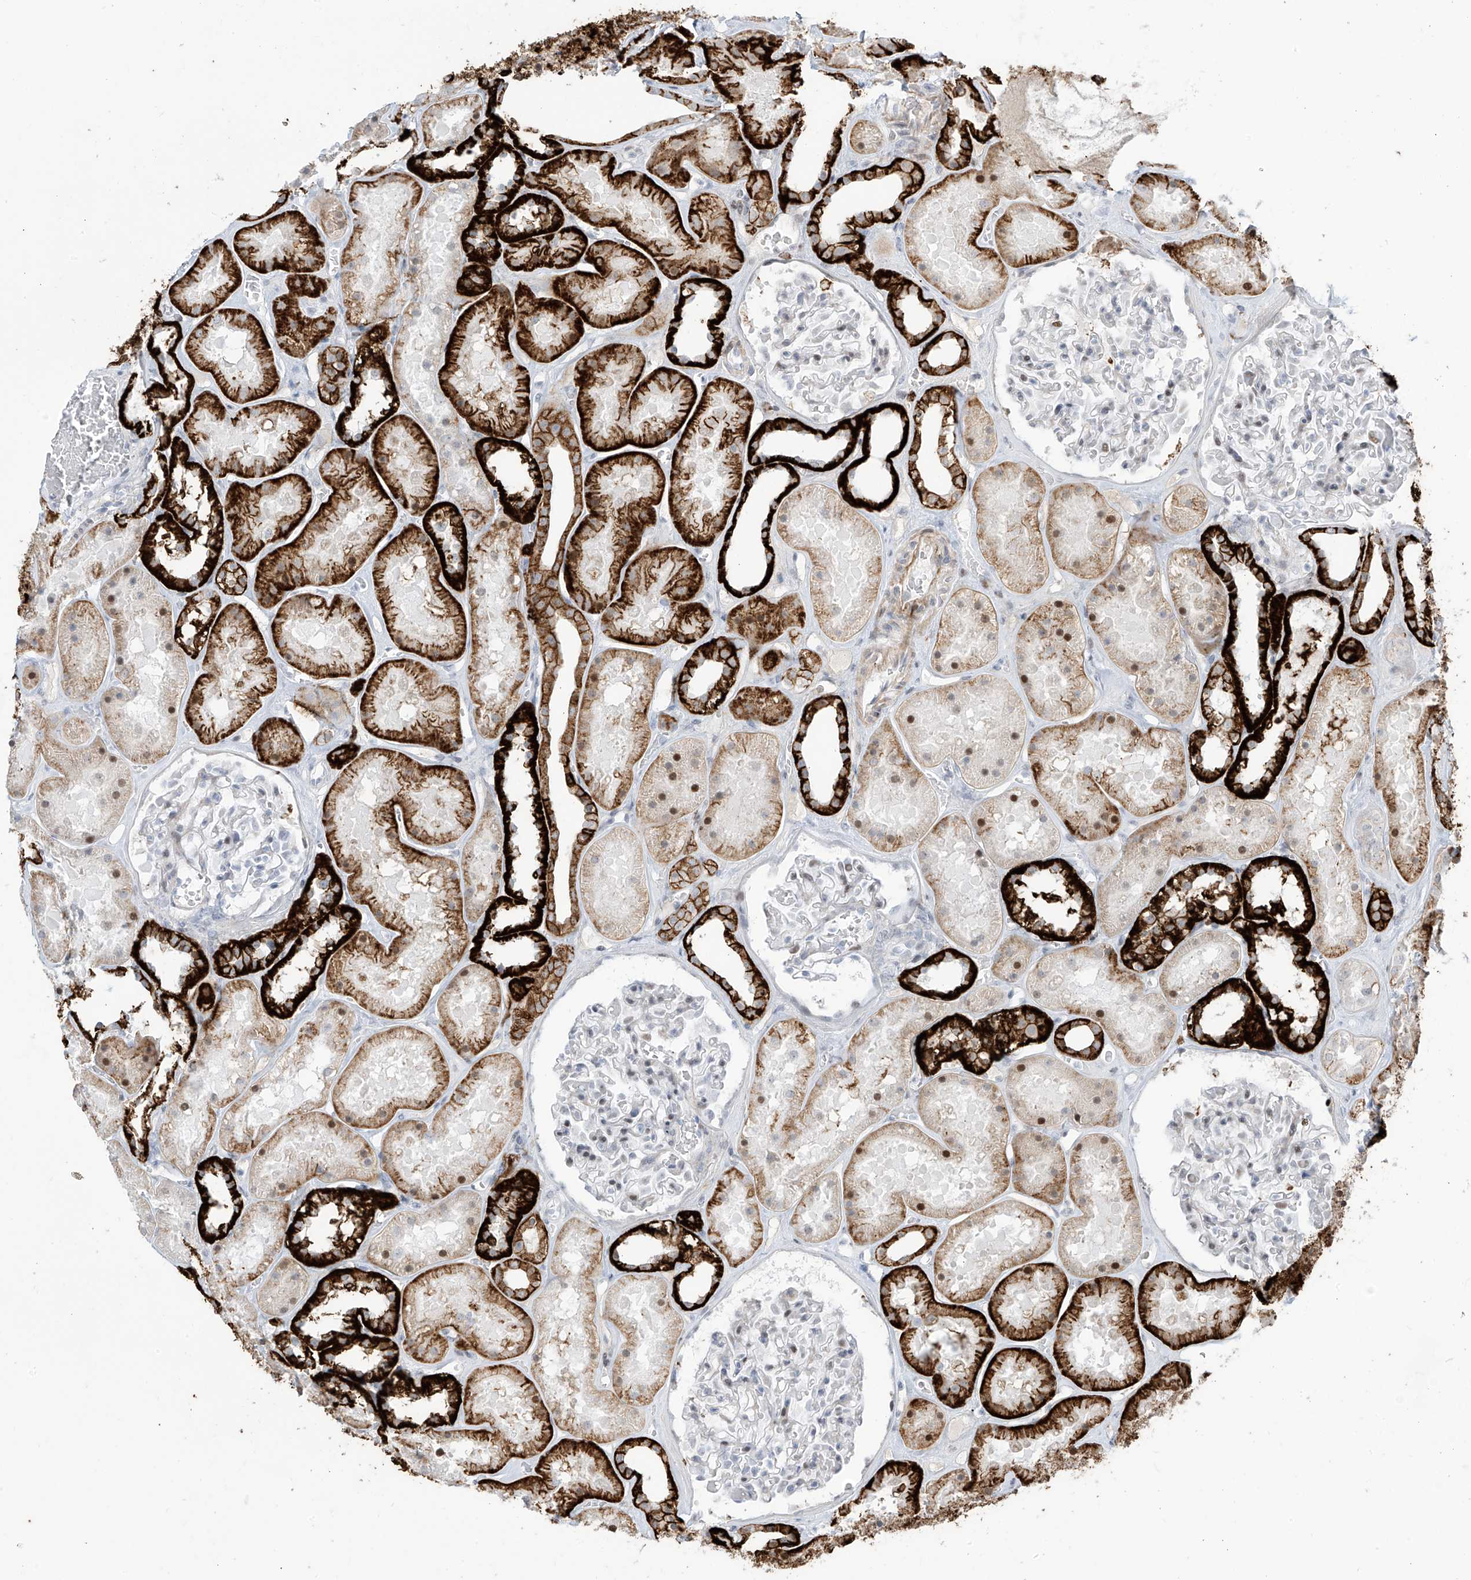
{"staining": {"intensity": "negative", "quantity": "none", "location": "none"}, "tissue": "kidney", "cell_type": "Cells in glomeruli", "image_type": "normal", "snomed": [{"axis": "morphology", "description": "Normal tissue, NOS"}, {"axis": "topography", "description": "Kidney"}], "caption": "The photomicrograph exhibits no staining of cells in glomeruli in benign kidney. Nuclei are stained in blue.", "gene": "LIN9", "patient": {"sex": "female", "age": 41}}